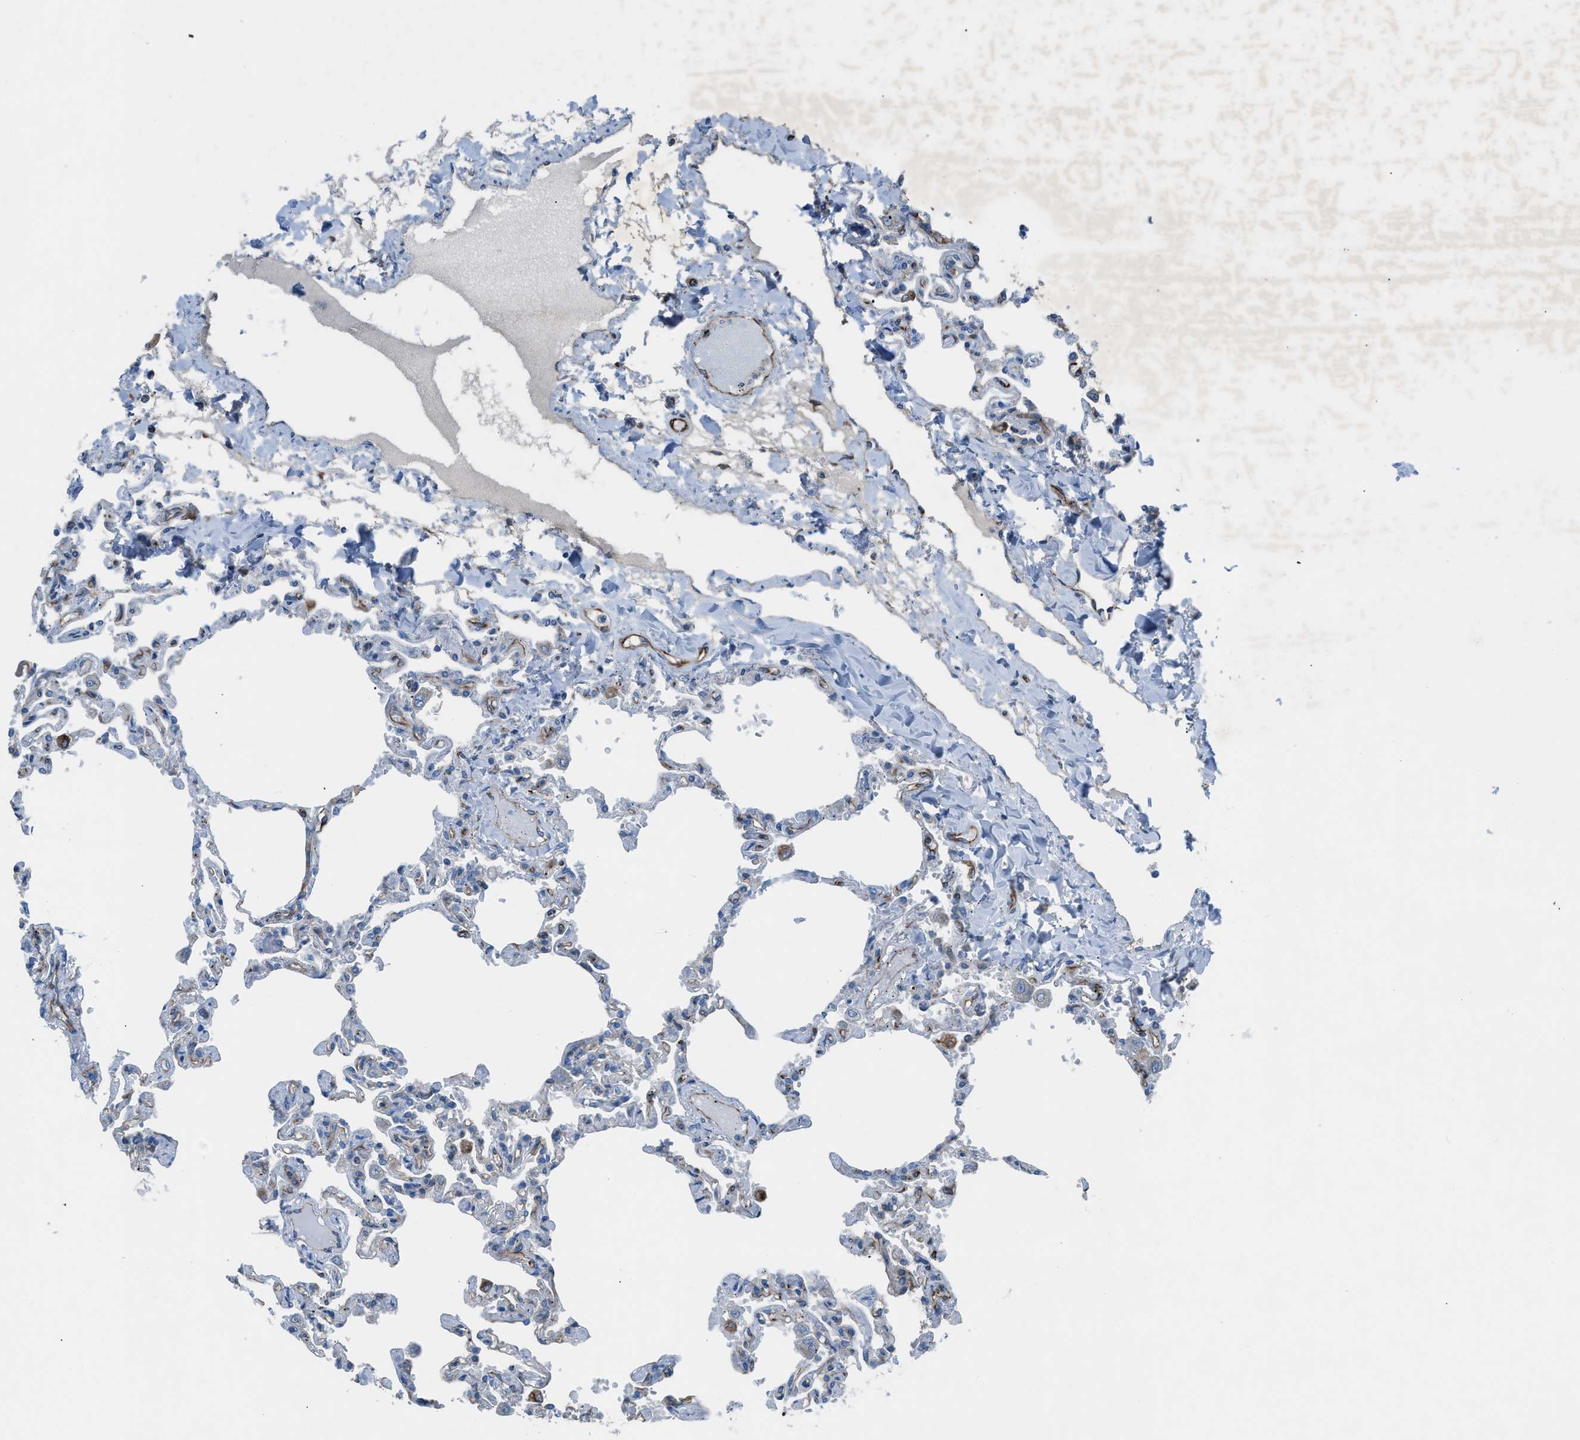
{"staining": {"intensity": "negative", "quantity": "none", "location": "none"}, "tissue": "lung", "cell_type": "Alveolar cells", "image_type": "normal", "snomed": [{"axis": "morphology", "description": "Normal tissue, NOS"}, {"axis": "topography", "description": "Lung"}], "caption": "DAB immunohistochemical staining of benign lung reveals no significant expression in alveolar cells.", "gene": "CABP7", "patient": {"sex": "male", "age": 21}}